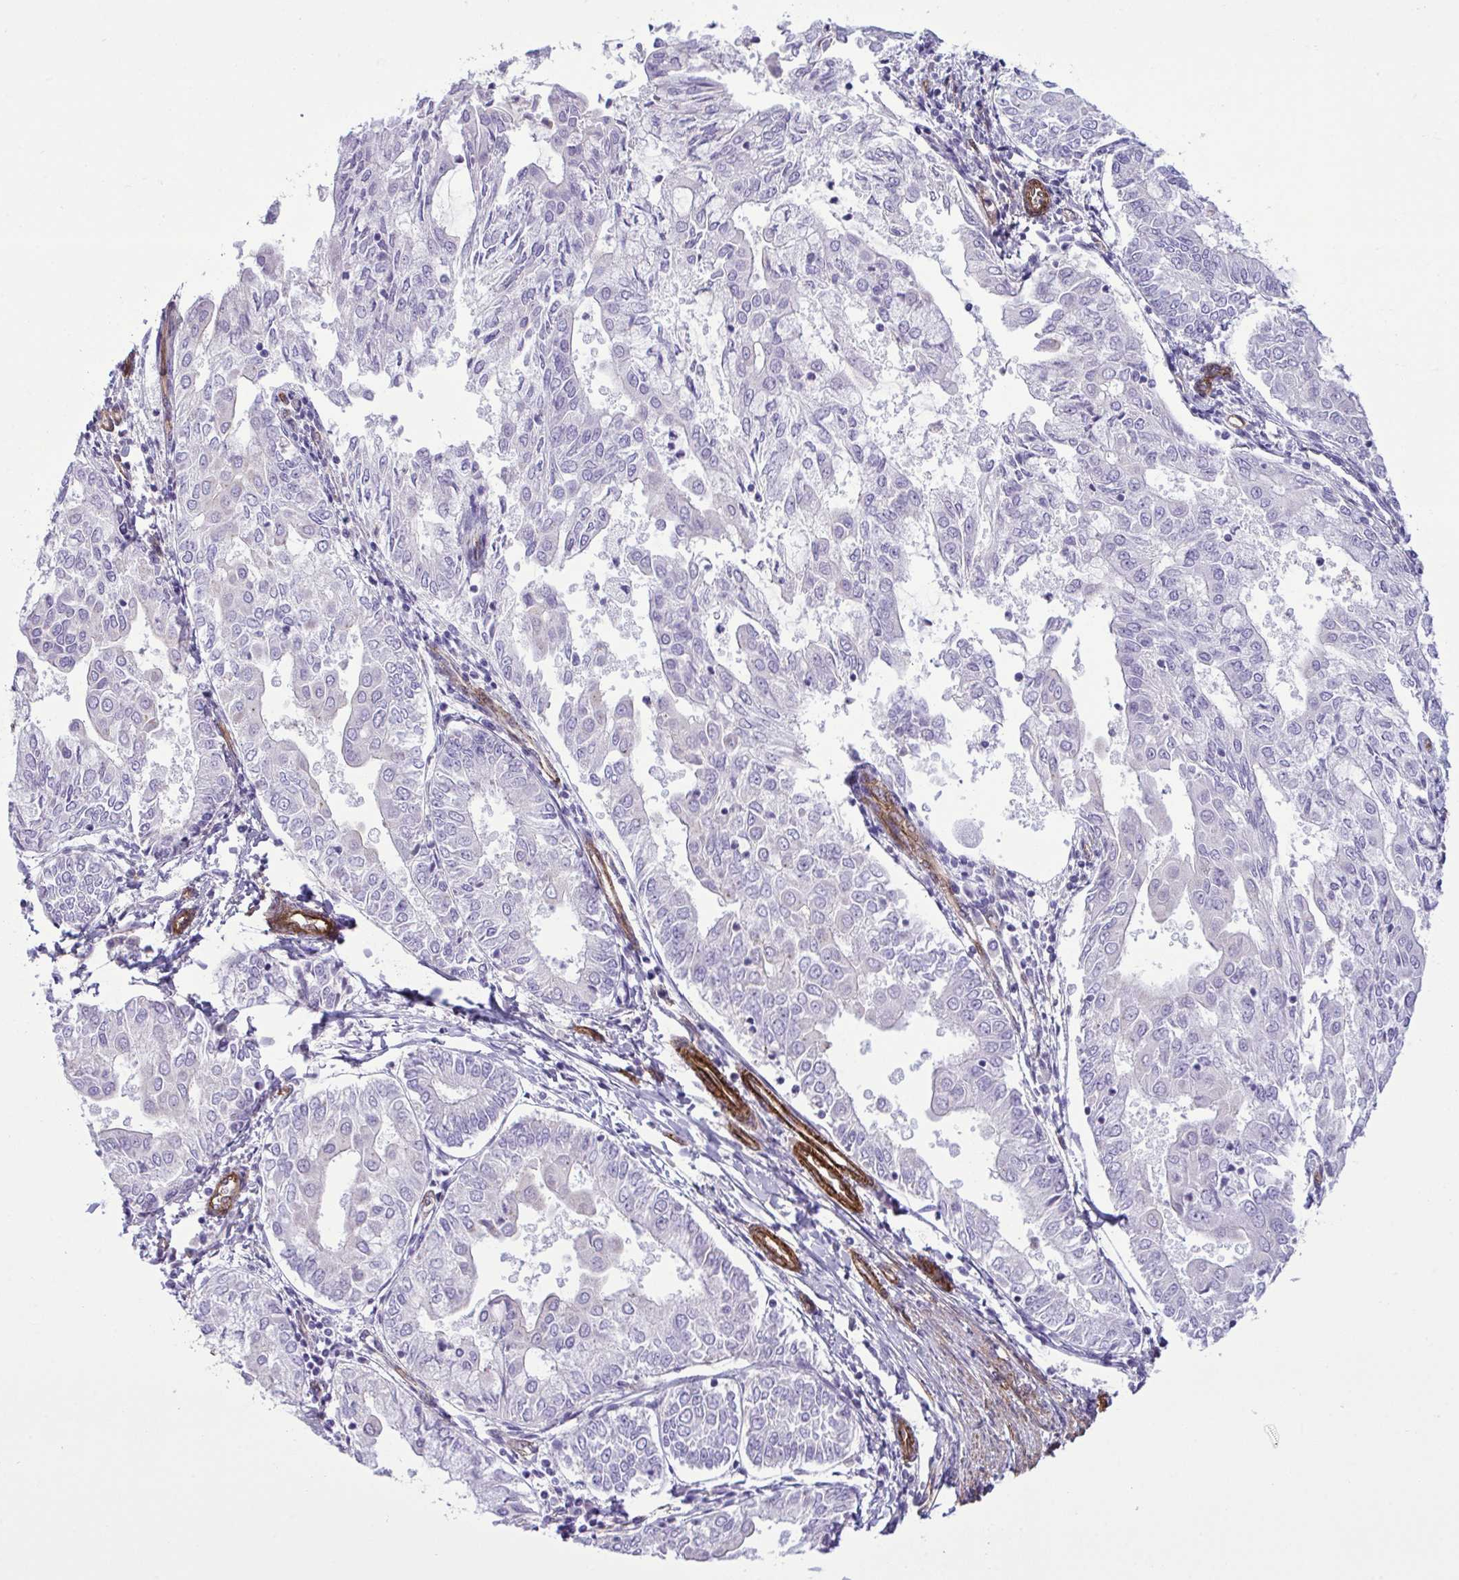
{"staining": {"intensity": "negative", "quantity": "none", "location": "none"}, "tissue": "endometrial cancer", "cell_type": "Tumor cells", "image_type": "cancer", "snomed": [{"axis": "morphology", "description": "Adenocarcinoma, NOS"}, {"axis": "topography", "description": "Endometrium"}], "caption": "DAB (3,3'-diaminobenzidine) immunohistochemical staining of human endometrial adenocarcinoma displays no significant staining in tumor cells.", "gene": "SYNPO2L", "patient": {"sex": "female", "age": 68}}